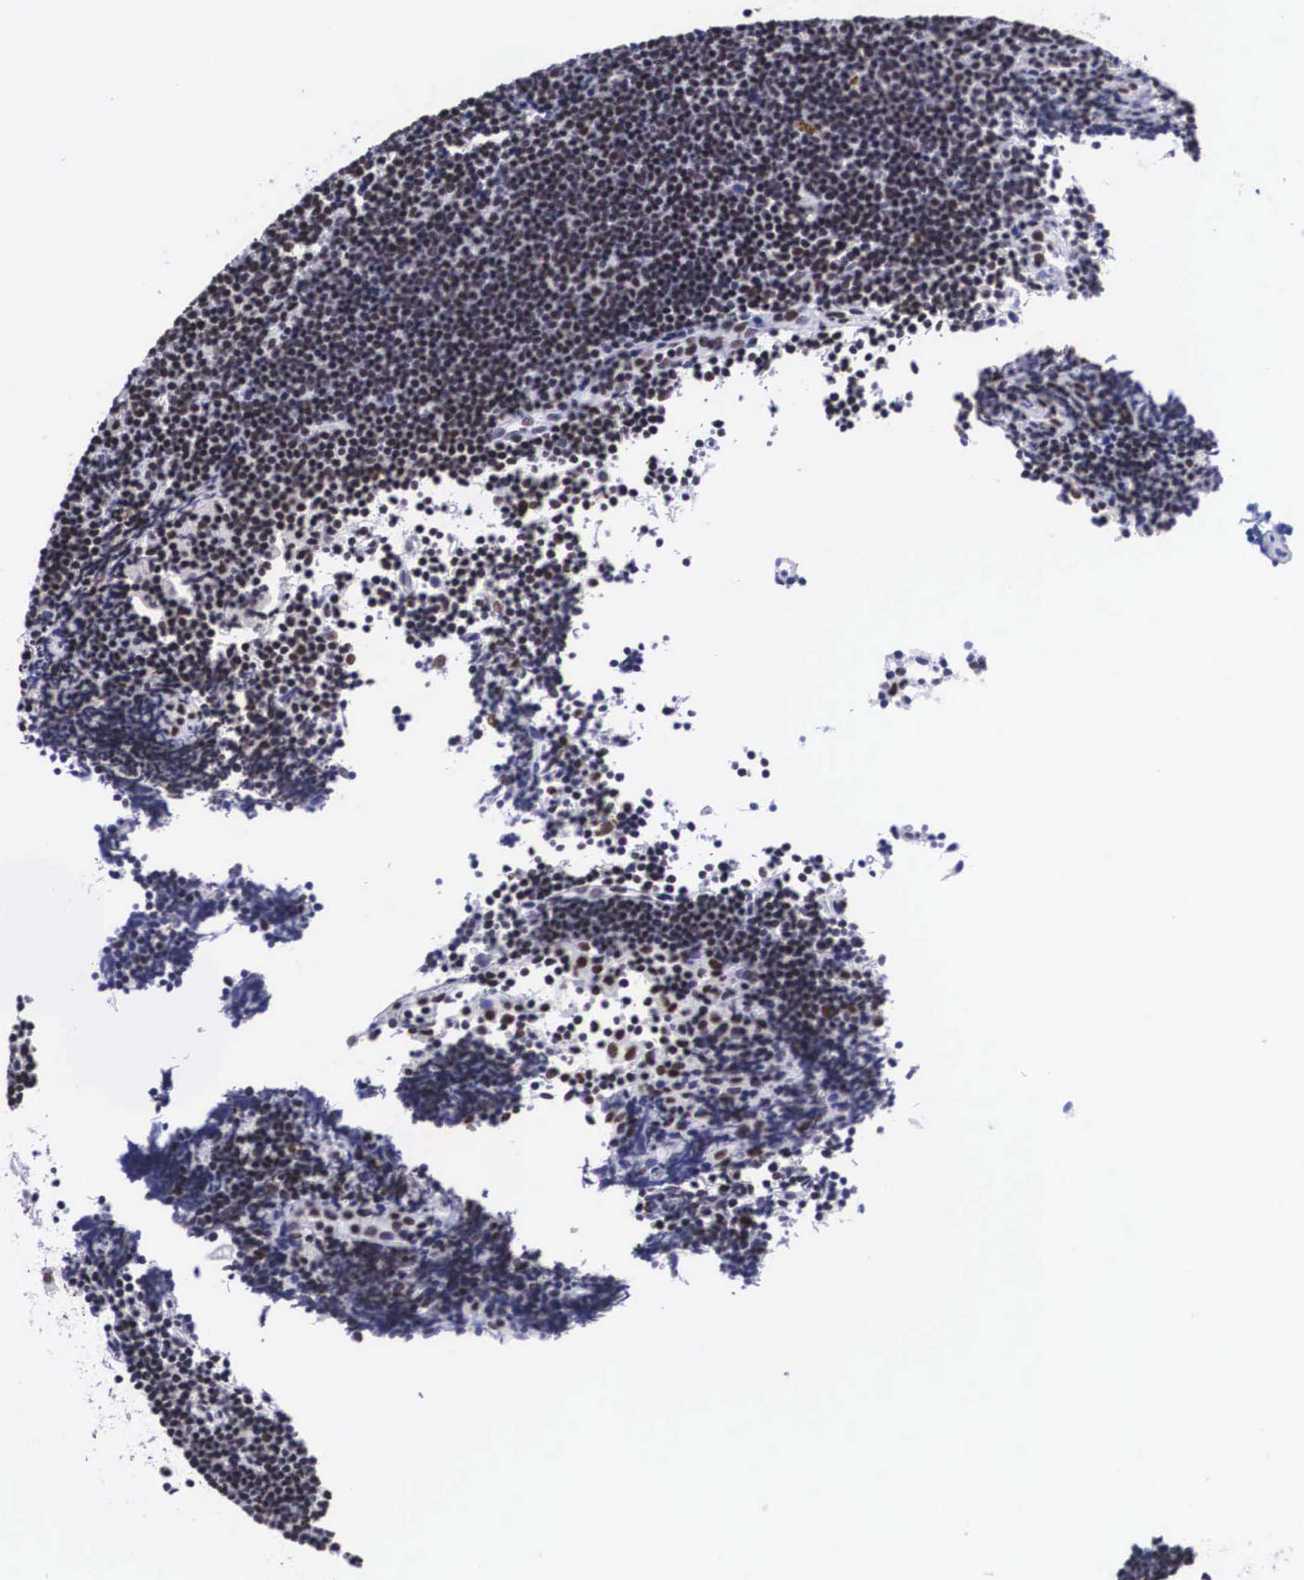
{"staining": {"intensity": "strong", "quantity": ">75%", "location": "nuclear"}, "tissue": "lymphoma", "cell_type": "Tumor cells", "image_type": "cancer", "snomed": [{"axis": "morphology", "description": "Malignant lymphoma, non-Hodgkin's type, Low grade"}, {"axis": "topography", "description": "Lymph node"}], "caption": "Immunohistochemical staining of human lymphoma displays high levels of strong nuclear protein expression in approximately >75% of tumor cells. (DAB IHC with brightfield microscopy, high magnification).", "gene": "SF3A1", "patient": {"sex": "female", "age": 51}}